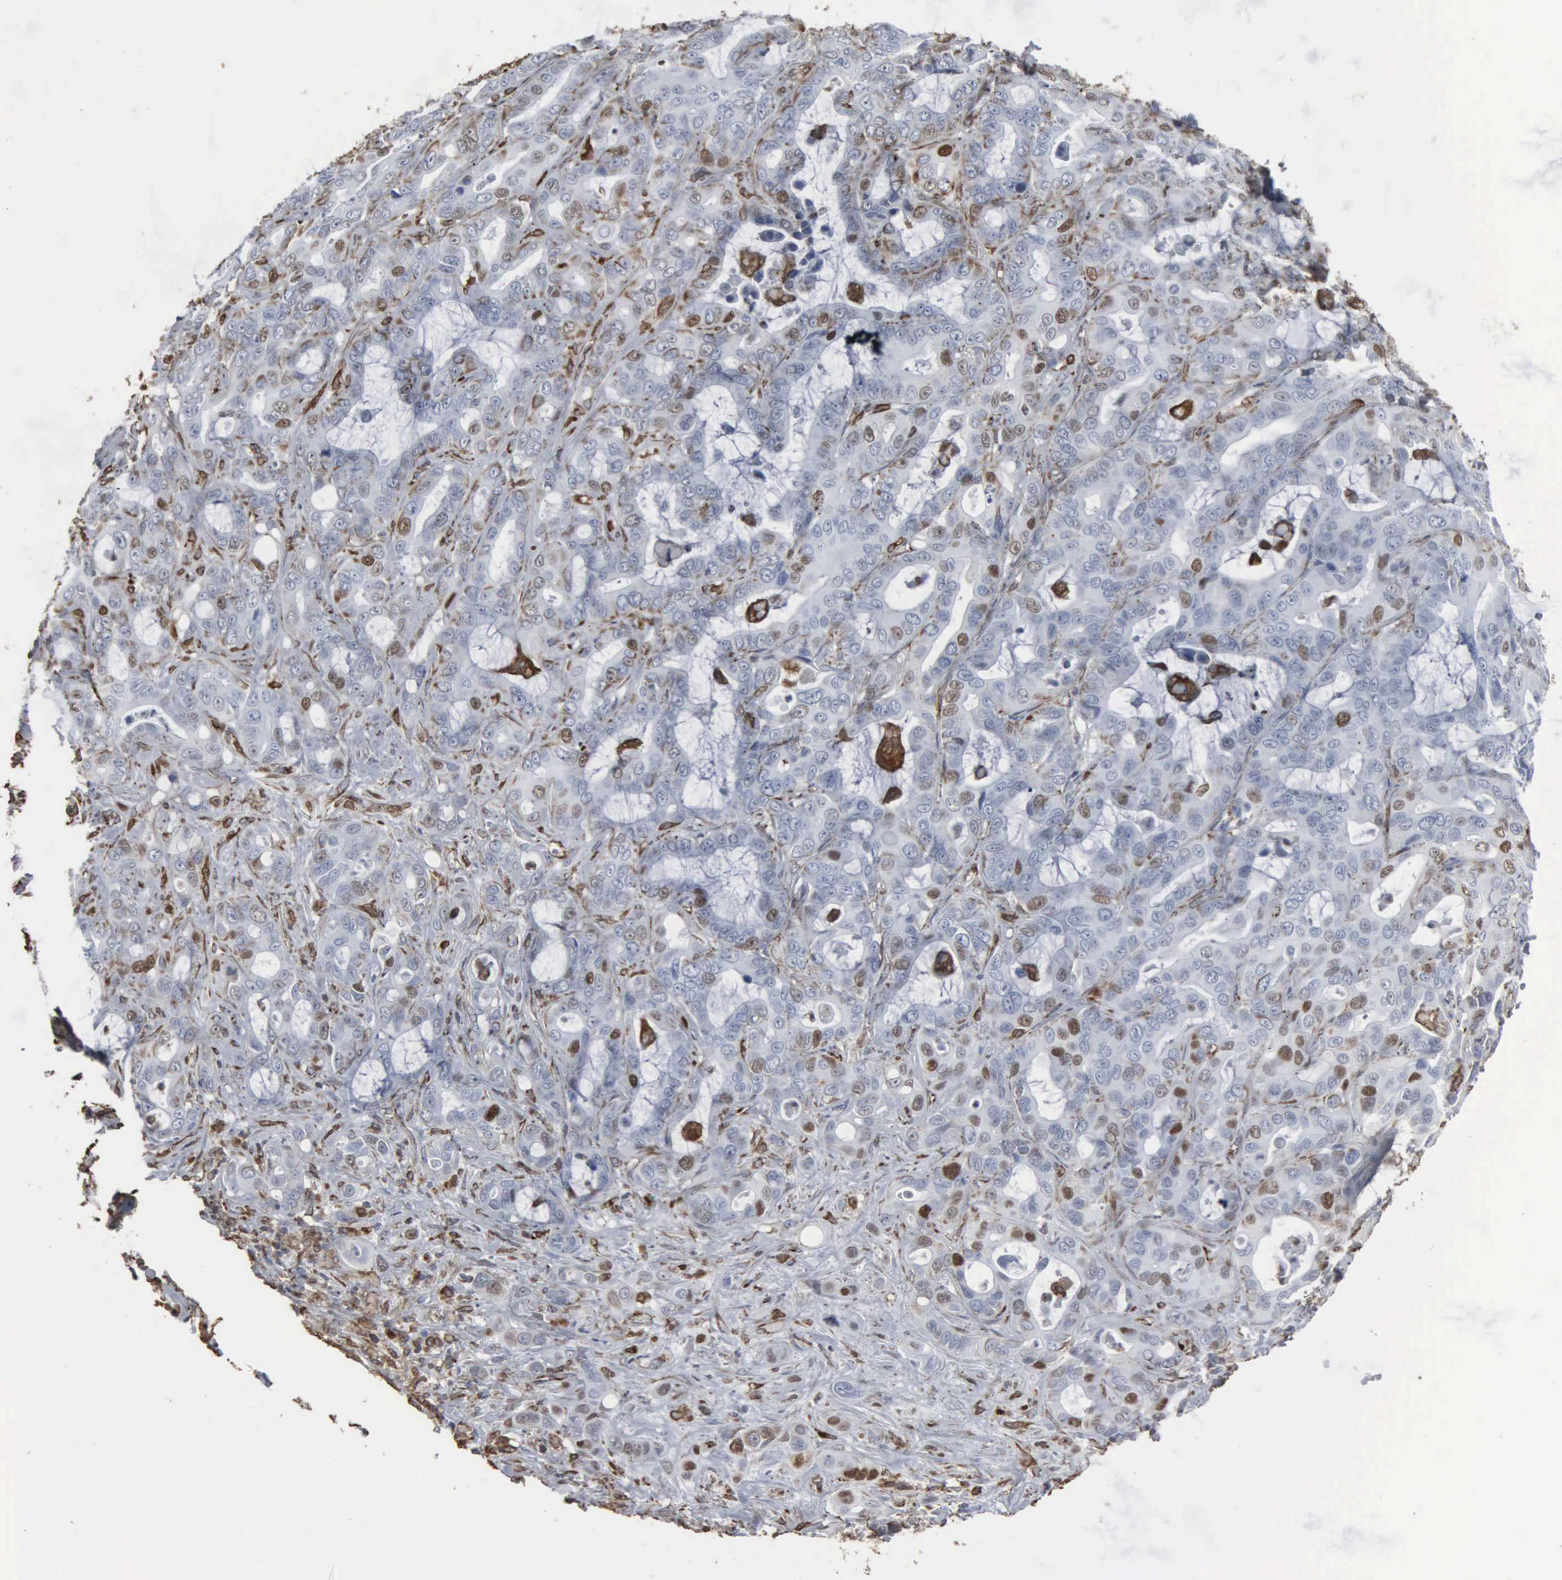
{"staining": {"intensity": "weak", "quantity": "<25%", "location": "nuclear"}, "tissue": "liver cancer", "cell_type": "Tumor cells", "image_type": "cancer", "snomed": [{"axis": "morphology", "description": "Cholangiocarcinoma"}, {"axis": "topography", "description": "Liver"}], "caption": "This is a photomicrograph of IHC staining of cholangiocarcinoma (liver), which shows no positivity in tumor cells.", "gene": "CCNE1", "patient": {"sex": "female", "age": 79}}